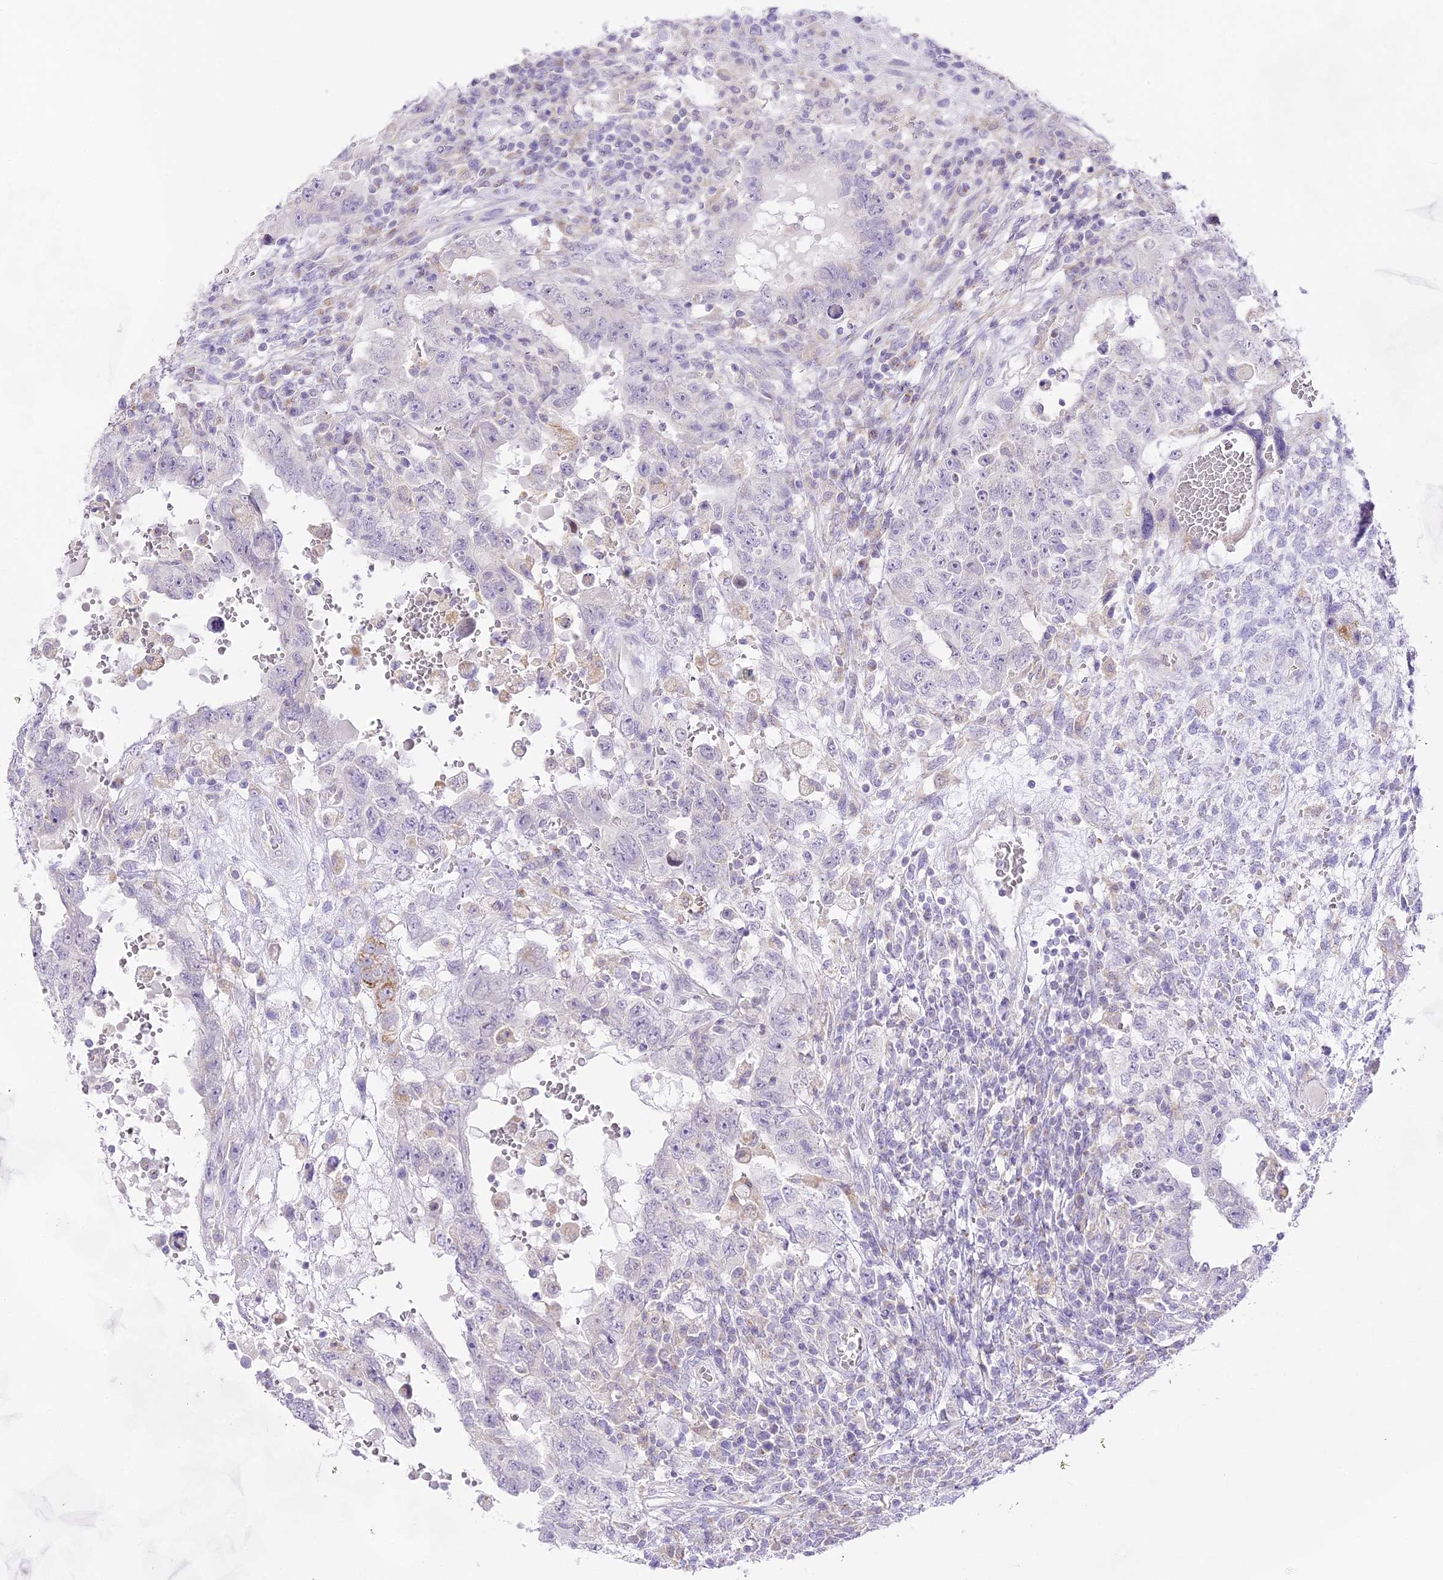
{"staining": {"intensity": "negative", "quantity": "none", "location": "none"}, "tissue": "testis cancer", "cell_type": "Tumor cells", "image_type": "cancer", "snomed": [{"axis": "morphology", "description": "Carcinoma, Embryonal, NOS"}, {"axis": "topography", "description": "Testis"}], "caption": "A high-resolution photomicrograph shows immunohistochemistry staining of testis embryonal carcinoma, which displays no significant expression in tumor cells.", "gene": "CCDC30", "patient": {"sex": "male", "age": 26}}